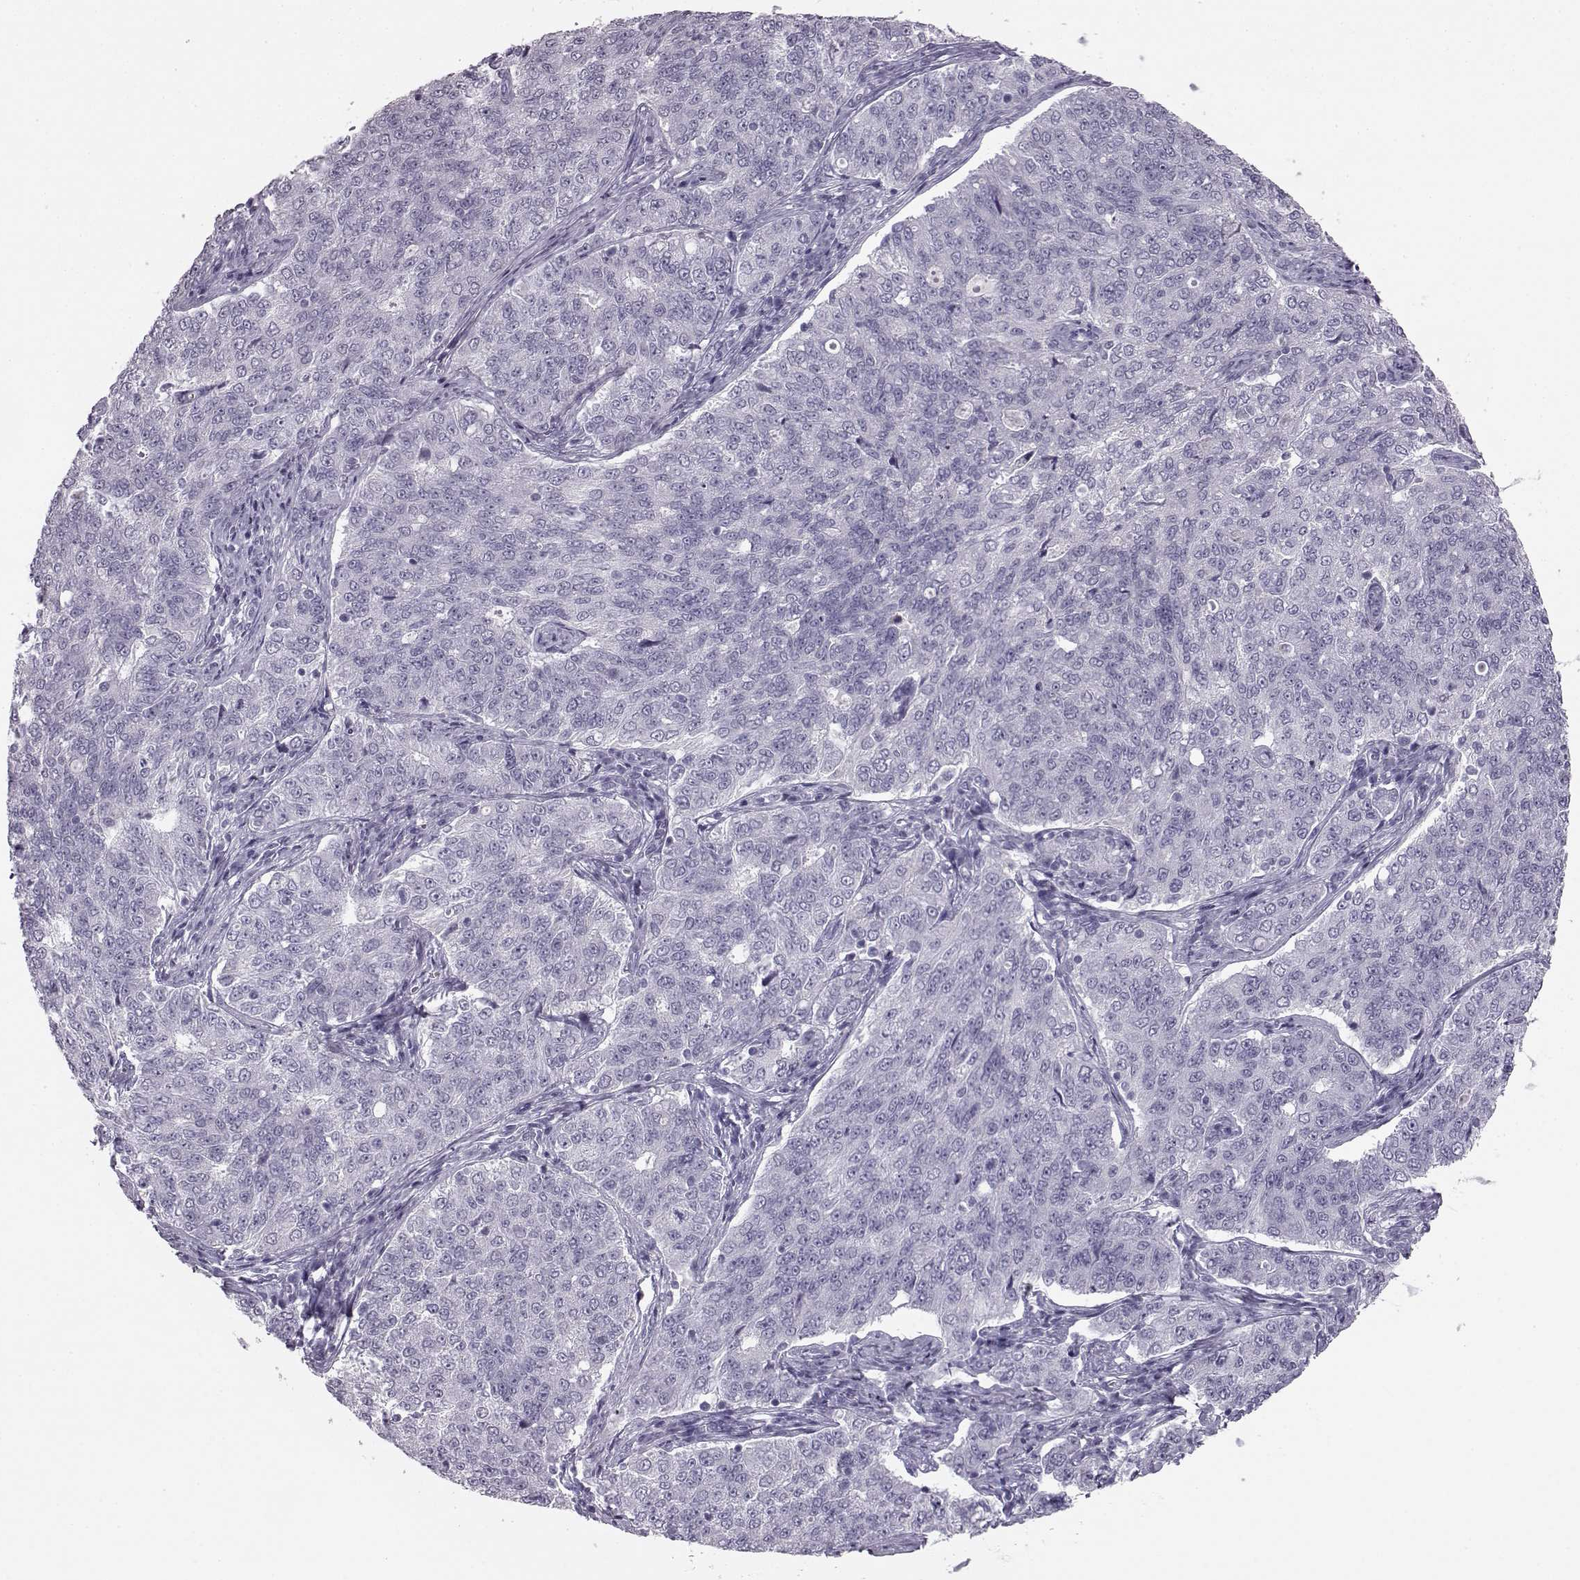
{"staining": {"intensity": "negative", "quantity": "none", "location": "none"}, "tissue": "endometrial cancer", "cell_type": "Tumor cells", "image_type": "cancer", "snomed": [{"axis": "morphology", "description": "Adenocarcinoma, NOS"}, {"axis": "topography", "description": "Endometrium"}], "caption": "Adenocarcinoma (endometrial) stained for a protein using immunohistochemistry reveals no staining tumor cells.", "gene": "BFSP2", "patient": {"sex": "female", "age": 43}}